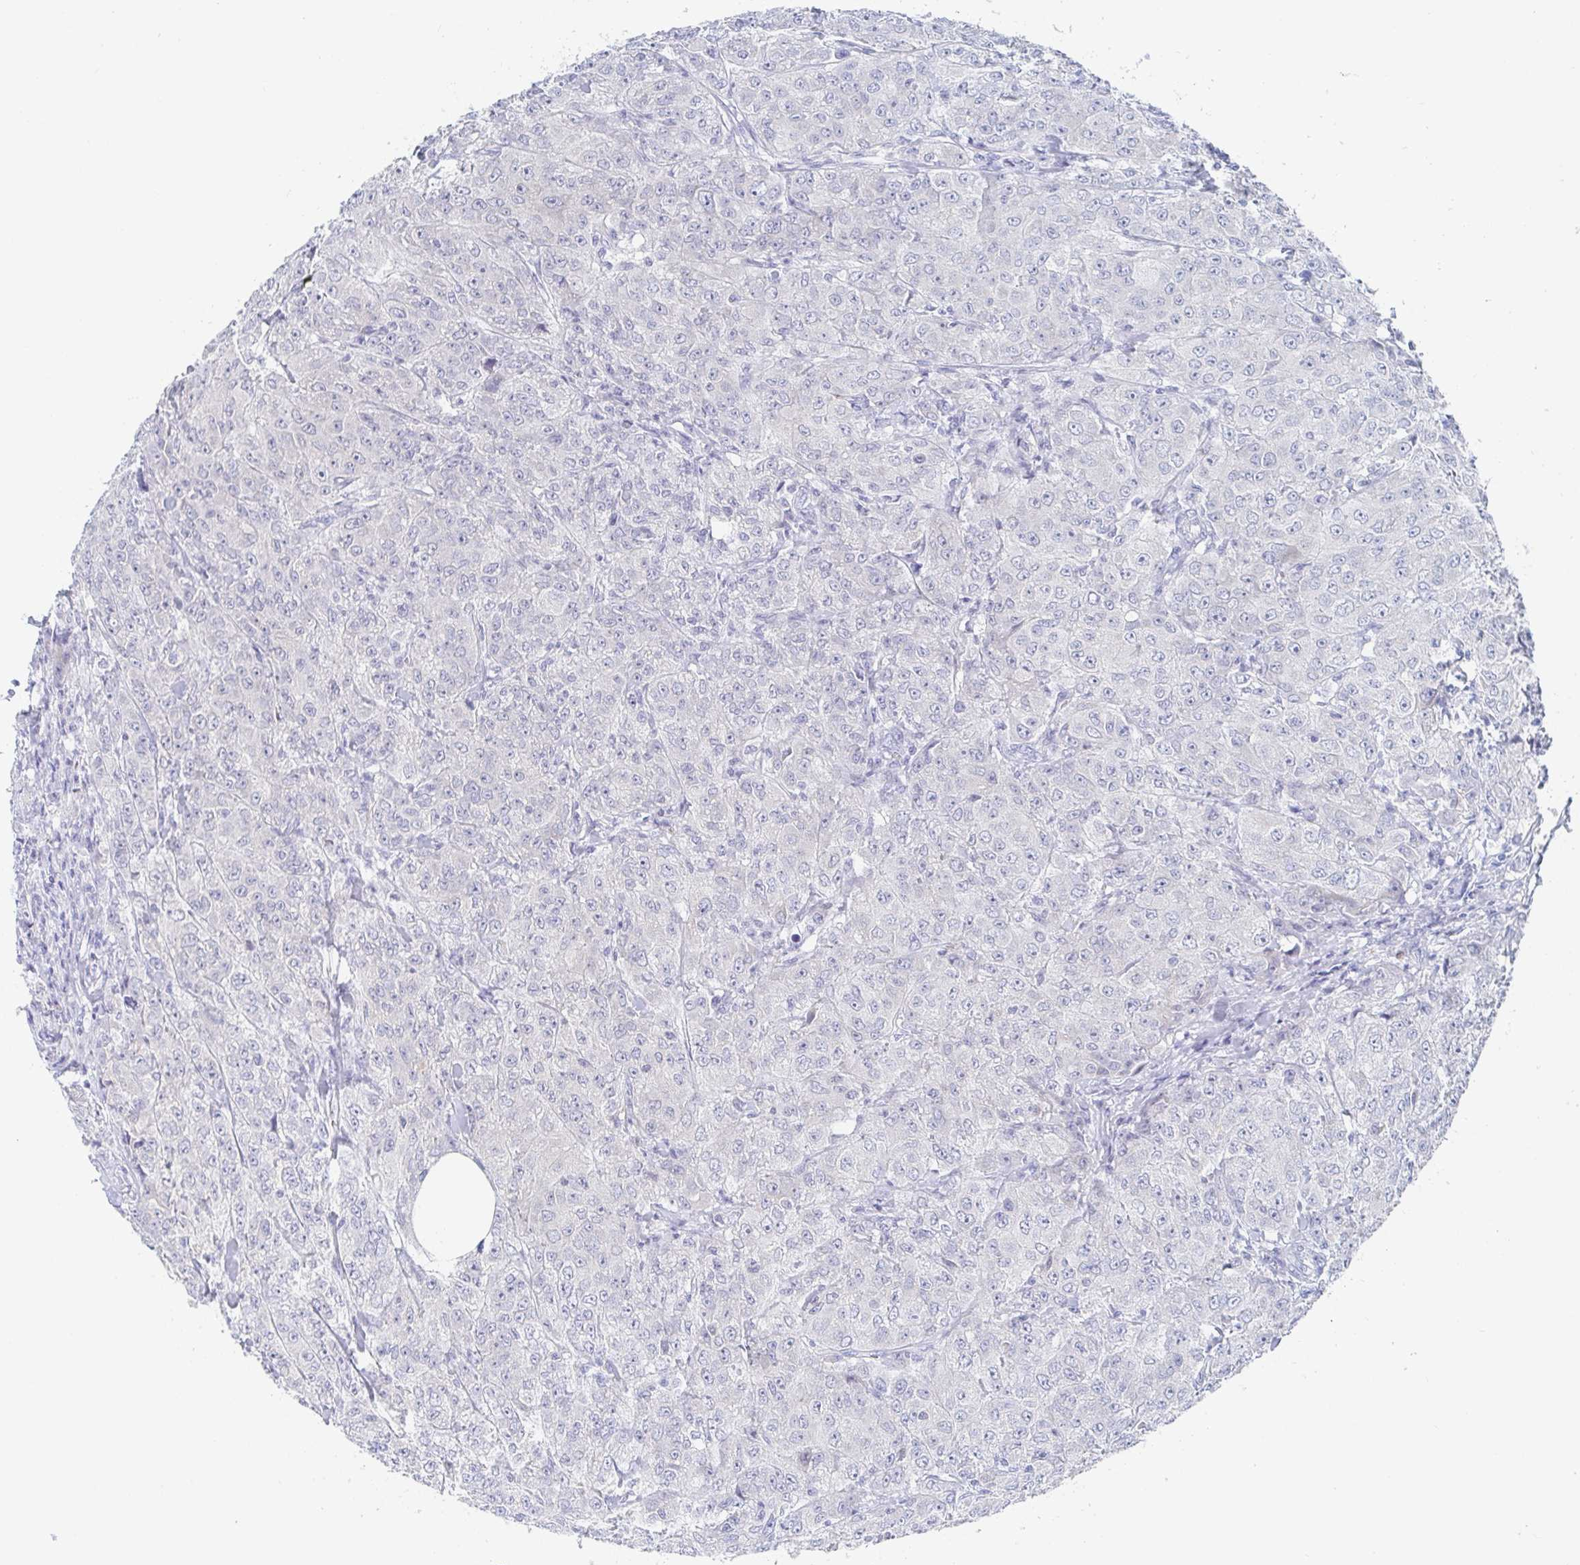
{"staining": {"intensity": "negative", "quantity": "none", "location": "none"}, "tissue": "breast cancer", "cell_type": "Tumor cells", "image_type": "cancer", "snomed": [{"axis": "morphology", "description": "Normal tissue, NOS"}, {"axis": "morphology", "description": "Duct carcinoma"}, {"axis": "topography", "description": "Breast"}], "caption": "A micrograph of breast cancer stained for a protein shows no brown staining in tumor cells.", "gene": "OR2A4", "patient": {"sex": "female", "age": 43}}